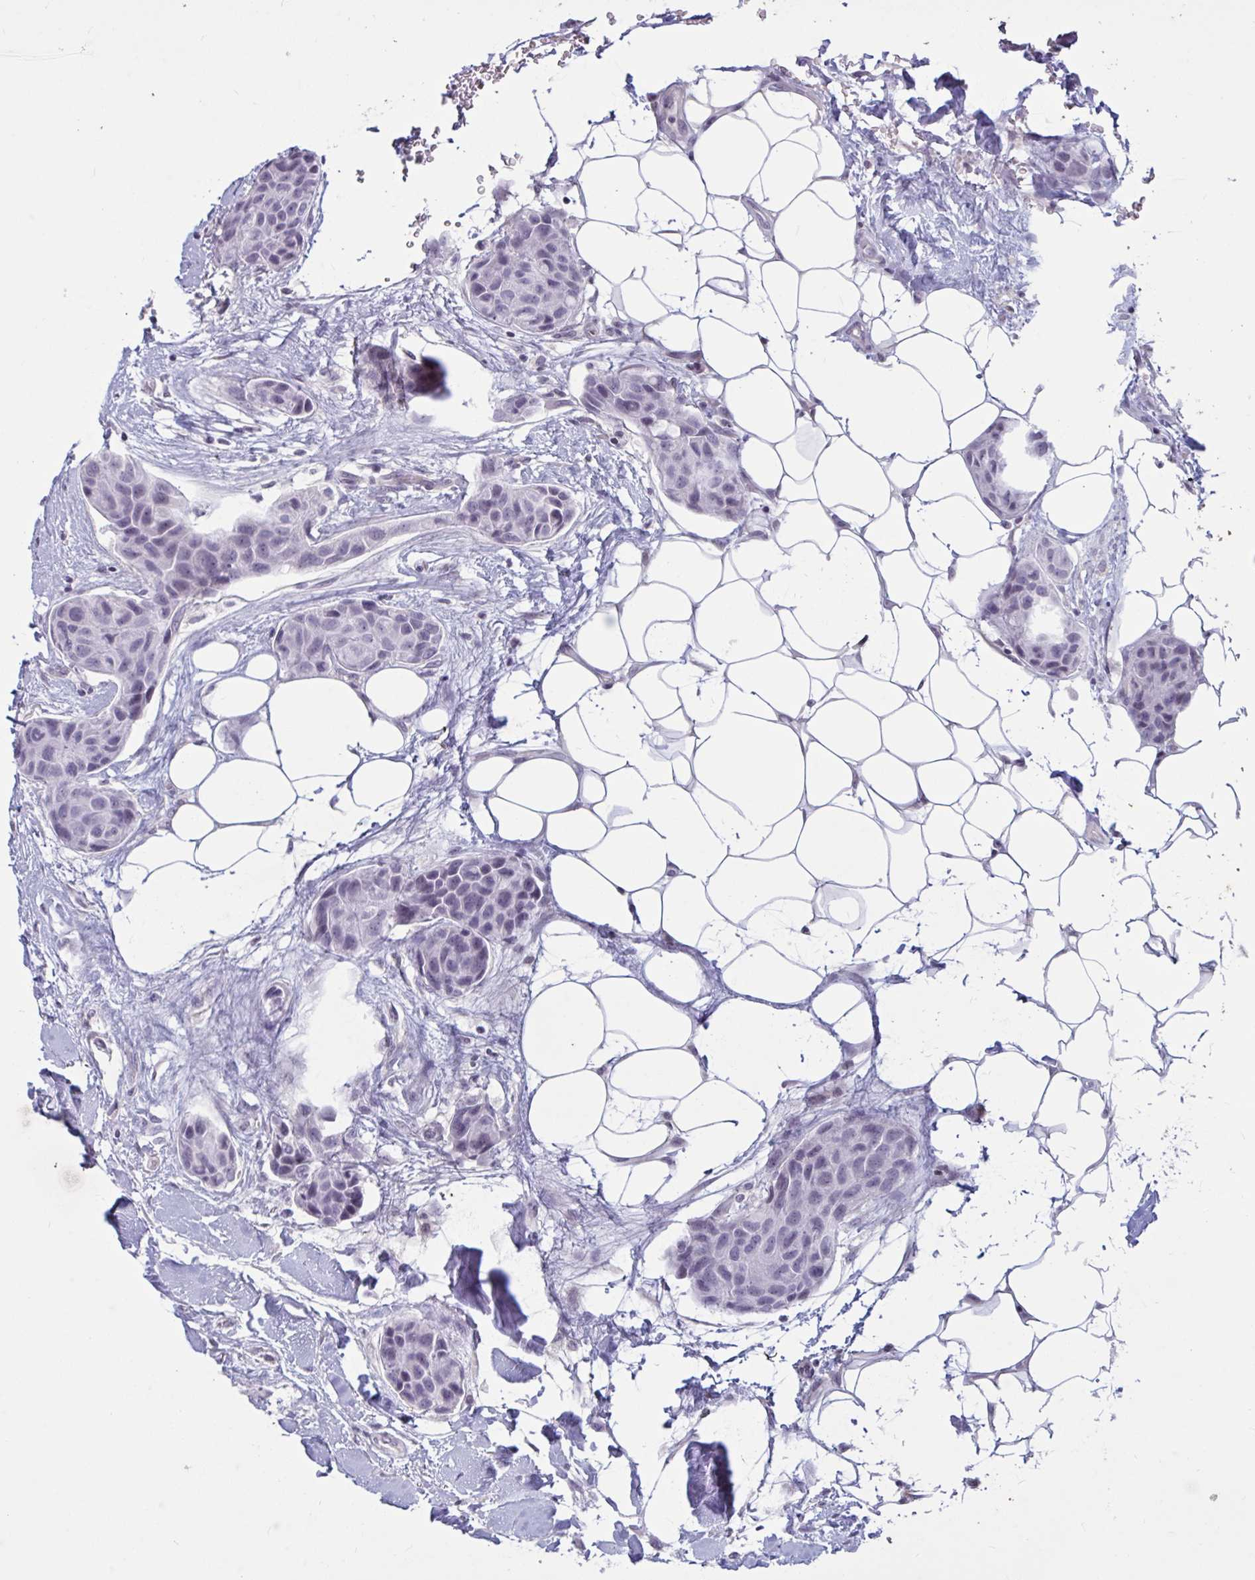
{"staining": {"intensity": "negative", "quantity": "none", "location": "none"}, "tissue": "breast cancer", "cell_type": "Tumor cells", "image_type": "cancer", "snomed": [{"axis": "morphology", "description": "Duct carcinoma"}, {"axis": "topography", "description": "Breast"}, {"axis": "topography", "description": "Lymph node"}], "caption": "This micrograph is of breast intraductal carcinoma stained with immunohistochemistry to label a protein in brown with the nuclei are counter-stained blue. There is no staining in tumor cells.", "gene": "TBC1D4", "patient": {"sex": "female", "age": 80}}